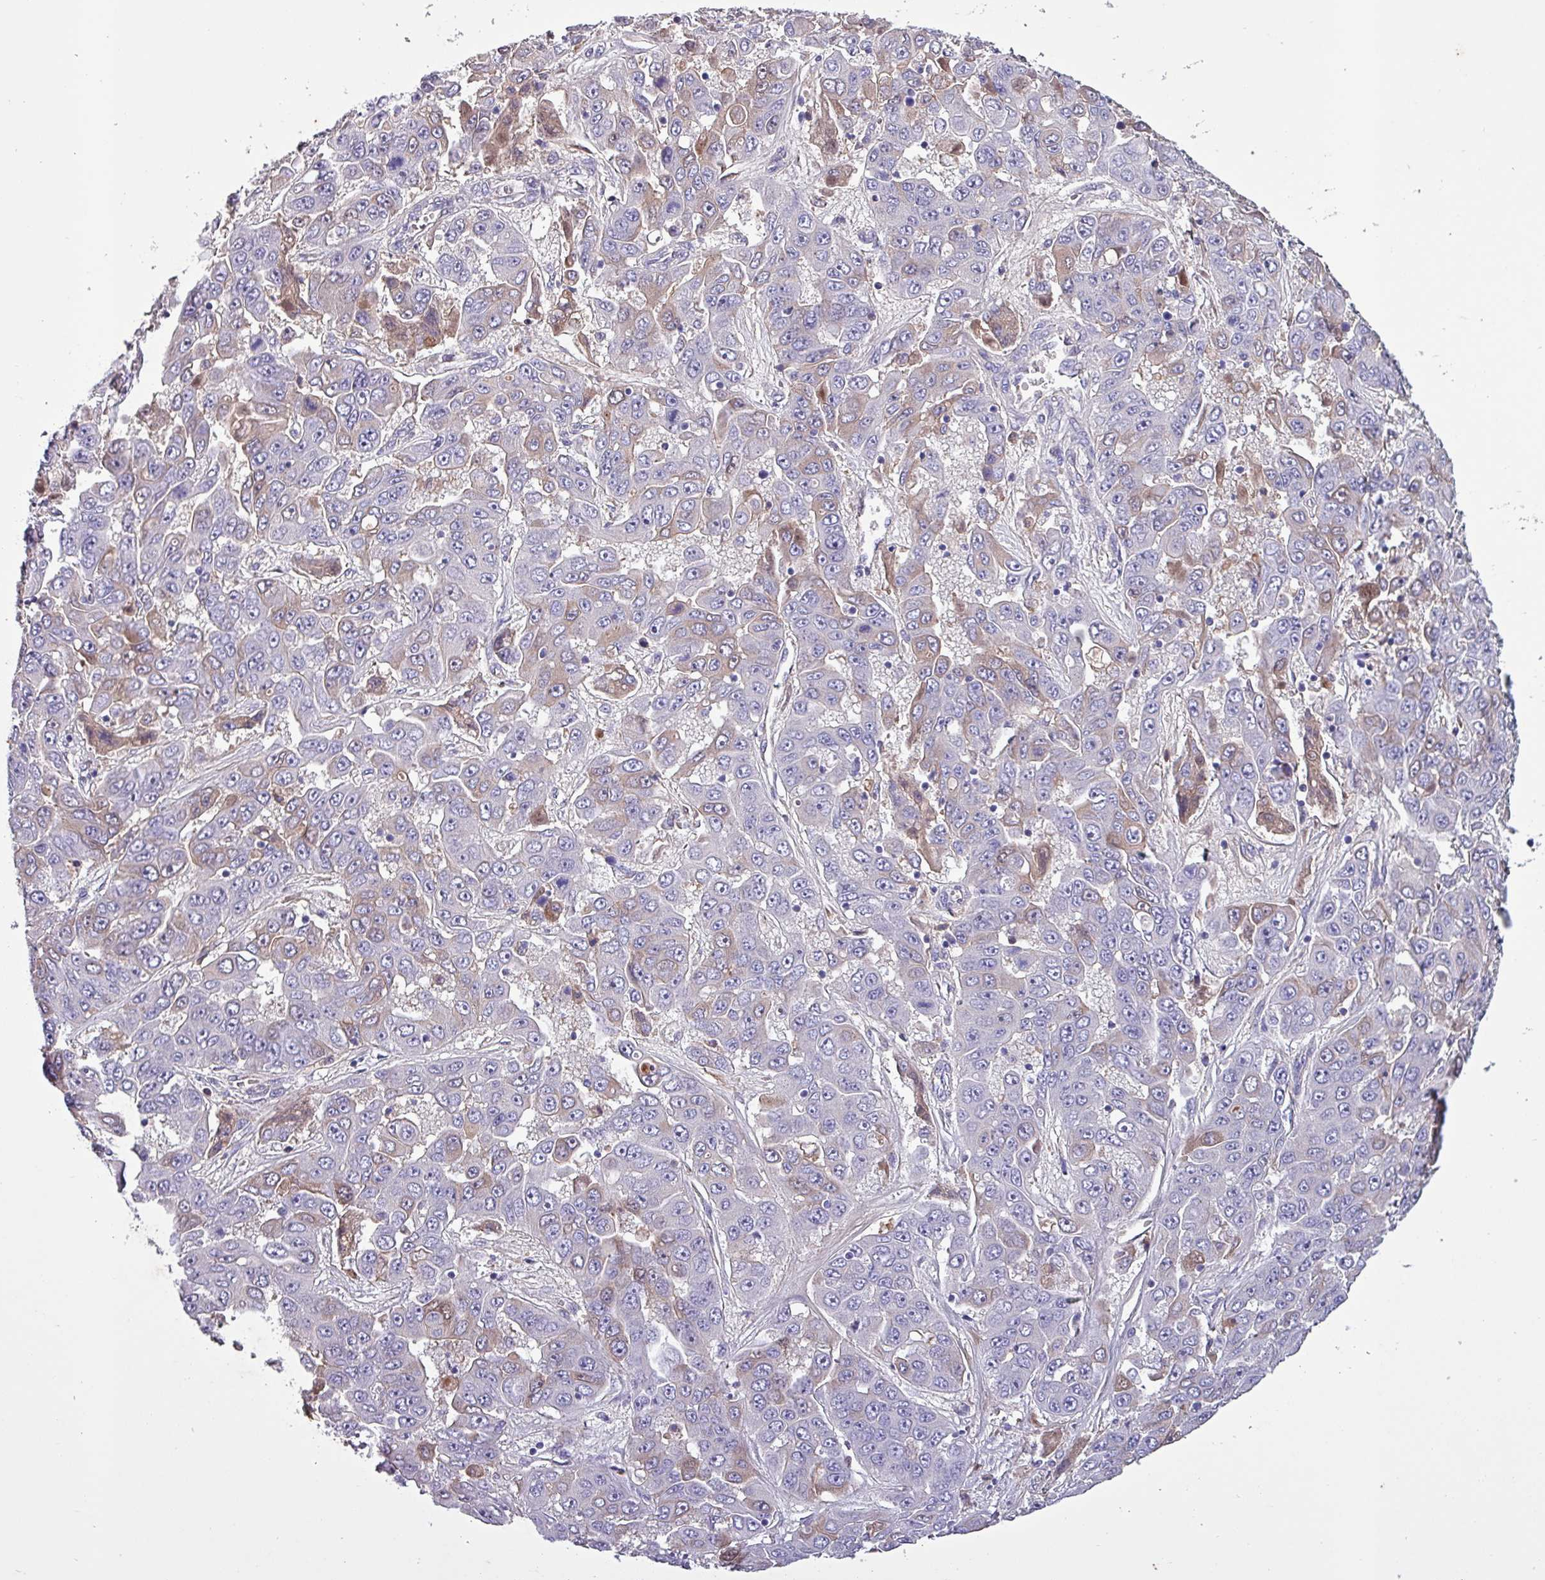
{"staining": {"intensity": "weak", "quantity": "25%-75%", "location": "cytoplasmic/membranous"}, "tissue": "liver cancer", "cell_type": "Tumor cells", "image_type": "cancer", "snomed": [{"axis": "morphology", "description": "Cholangiocarcinoma"}, {"axis": "topography", "description": "Liver"}], "caption": "Immunohistochemistry (DAB (3,3'-diaminobenzidine)) staining of human liver cancer (cholangiocarcinoma) reveals weak cytoplasmic/membranous protein positivity in approximately 25%-75% of tumor cells. (IHC, brightfield microscopy, high magnification).", "gene": "HP", "patient": {"sex": "female", "age": 52}}